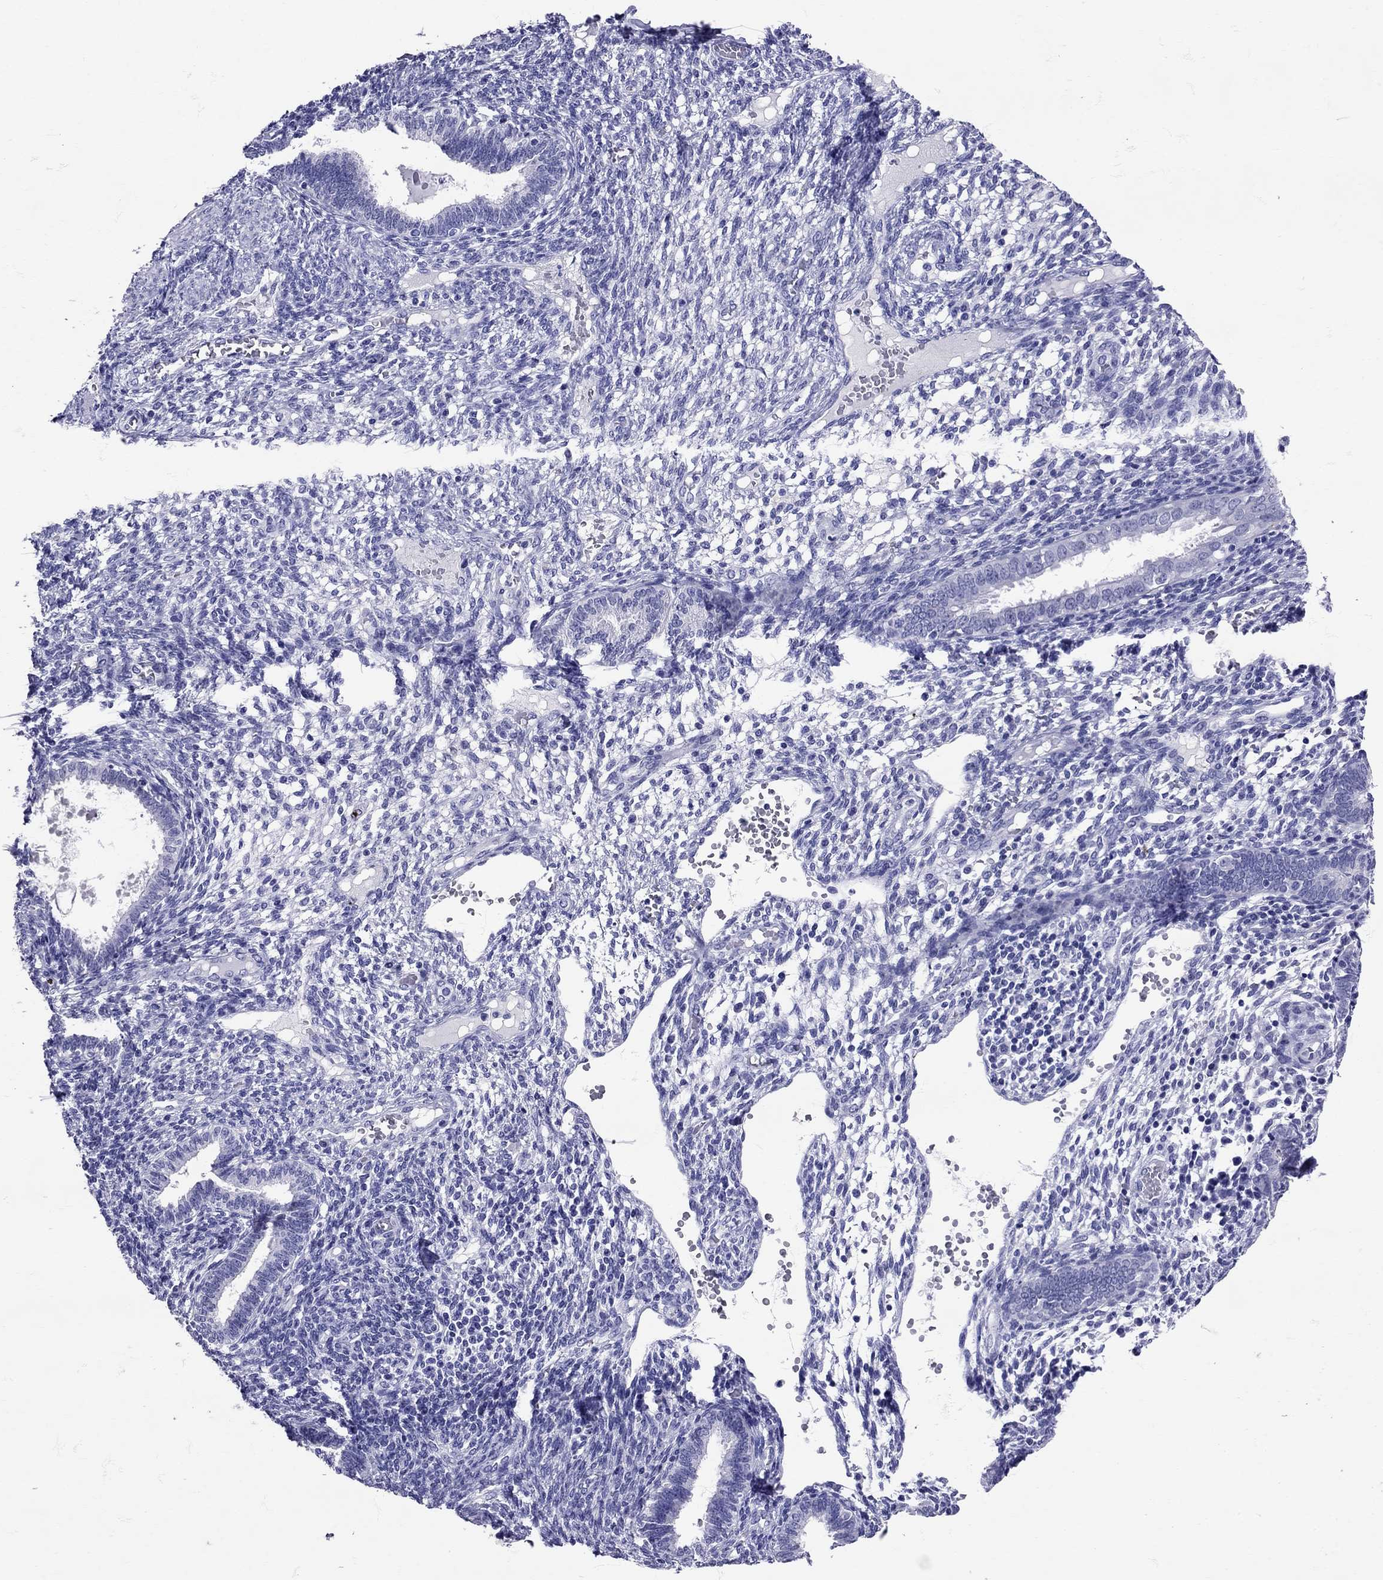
{"staining": {"intensity": "negative", "quantity": "none", "location": "none"}, "tissue": "endometrium", "cell_type": "Cells in endometrial stroma", "image_type": "normal", "snomed": [{"axis": "morphology", "description": "Normal tissue, NOS"}, {"axis": "topography", "description": "Endometrium"}], "caption": "Immunohistochemistry micrograph of normal endometrium: human endometrium stained with DAB (3,3'-diaminobenzidine) shows no significant protein positivity in cells in endometrial stroma.", "gene": "AVP", "patient": {"sex": "female", "age": 42}}